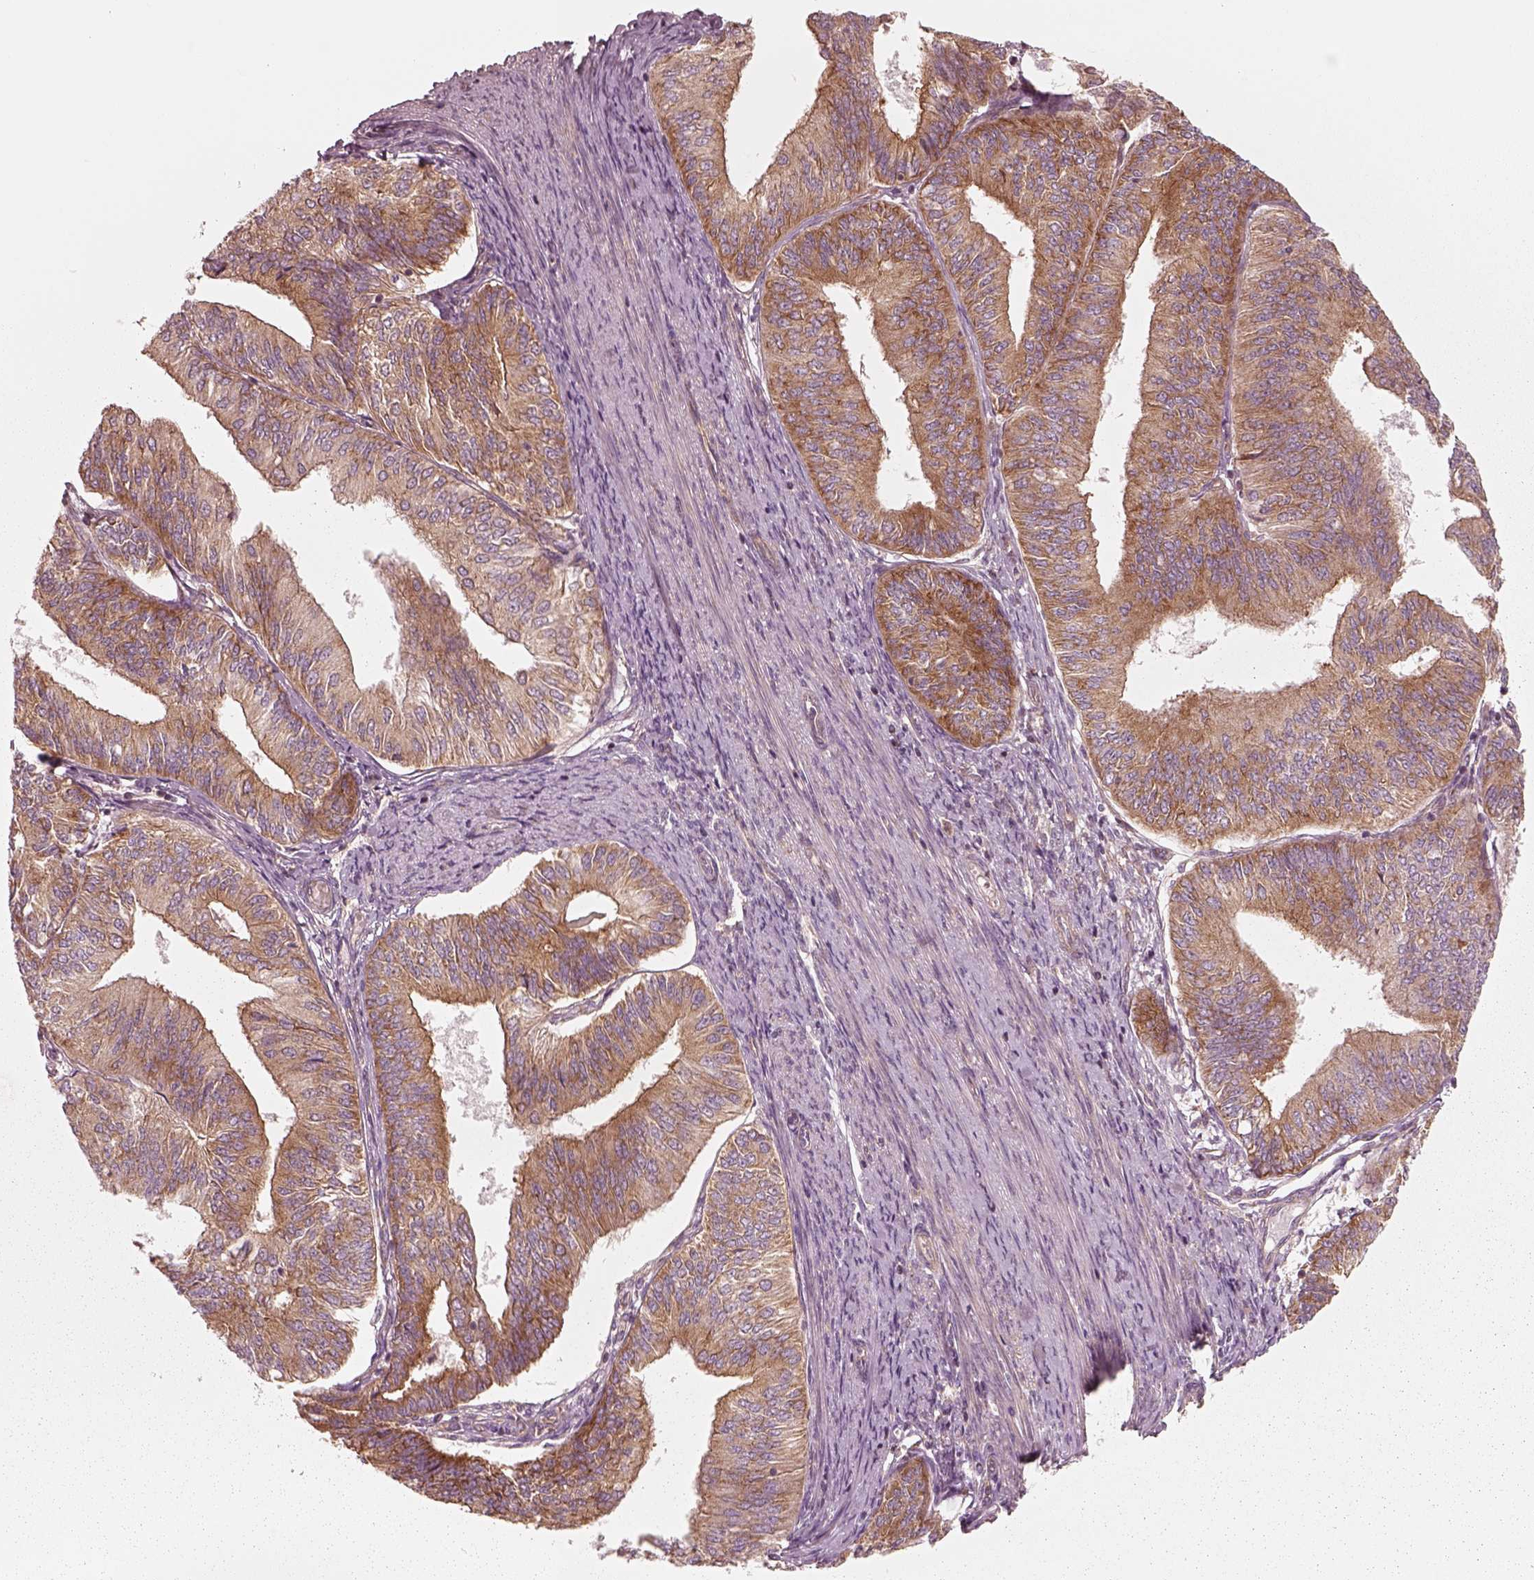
{"staining": {"intensity": "moderate", "quantity": ">75%", "location": "cytoplasmic/membranous"}, "tissue": "endometrial cancer", "cell_type": "Tumor cells", "image_type": "cancer", "snomed": [{"axis": "morphology", "description": "Adenocarcinoma, NOS"}, {"axis": "topography", "description": "Endometrium"}], "caption": "Protein staining of endometrial cancer (adenocarcinoma) tissue demonstrates moderate cytoplasmic/membranous staining in approximately >75% of tumor cells.", "gene": "CNOT2", "patient": {"sex": "female", "age": 58}}